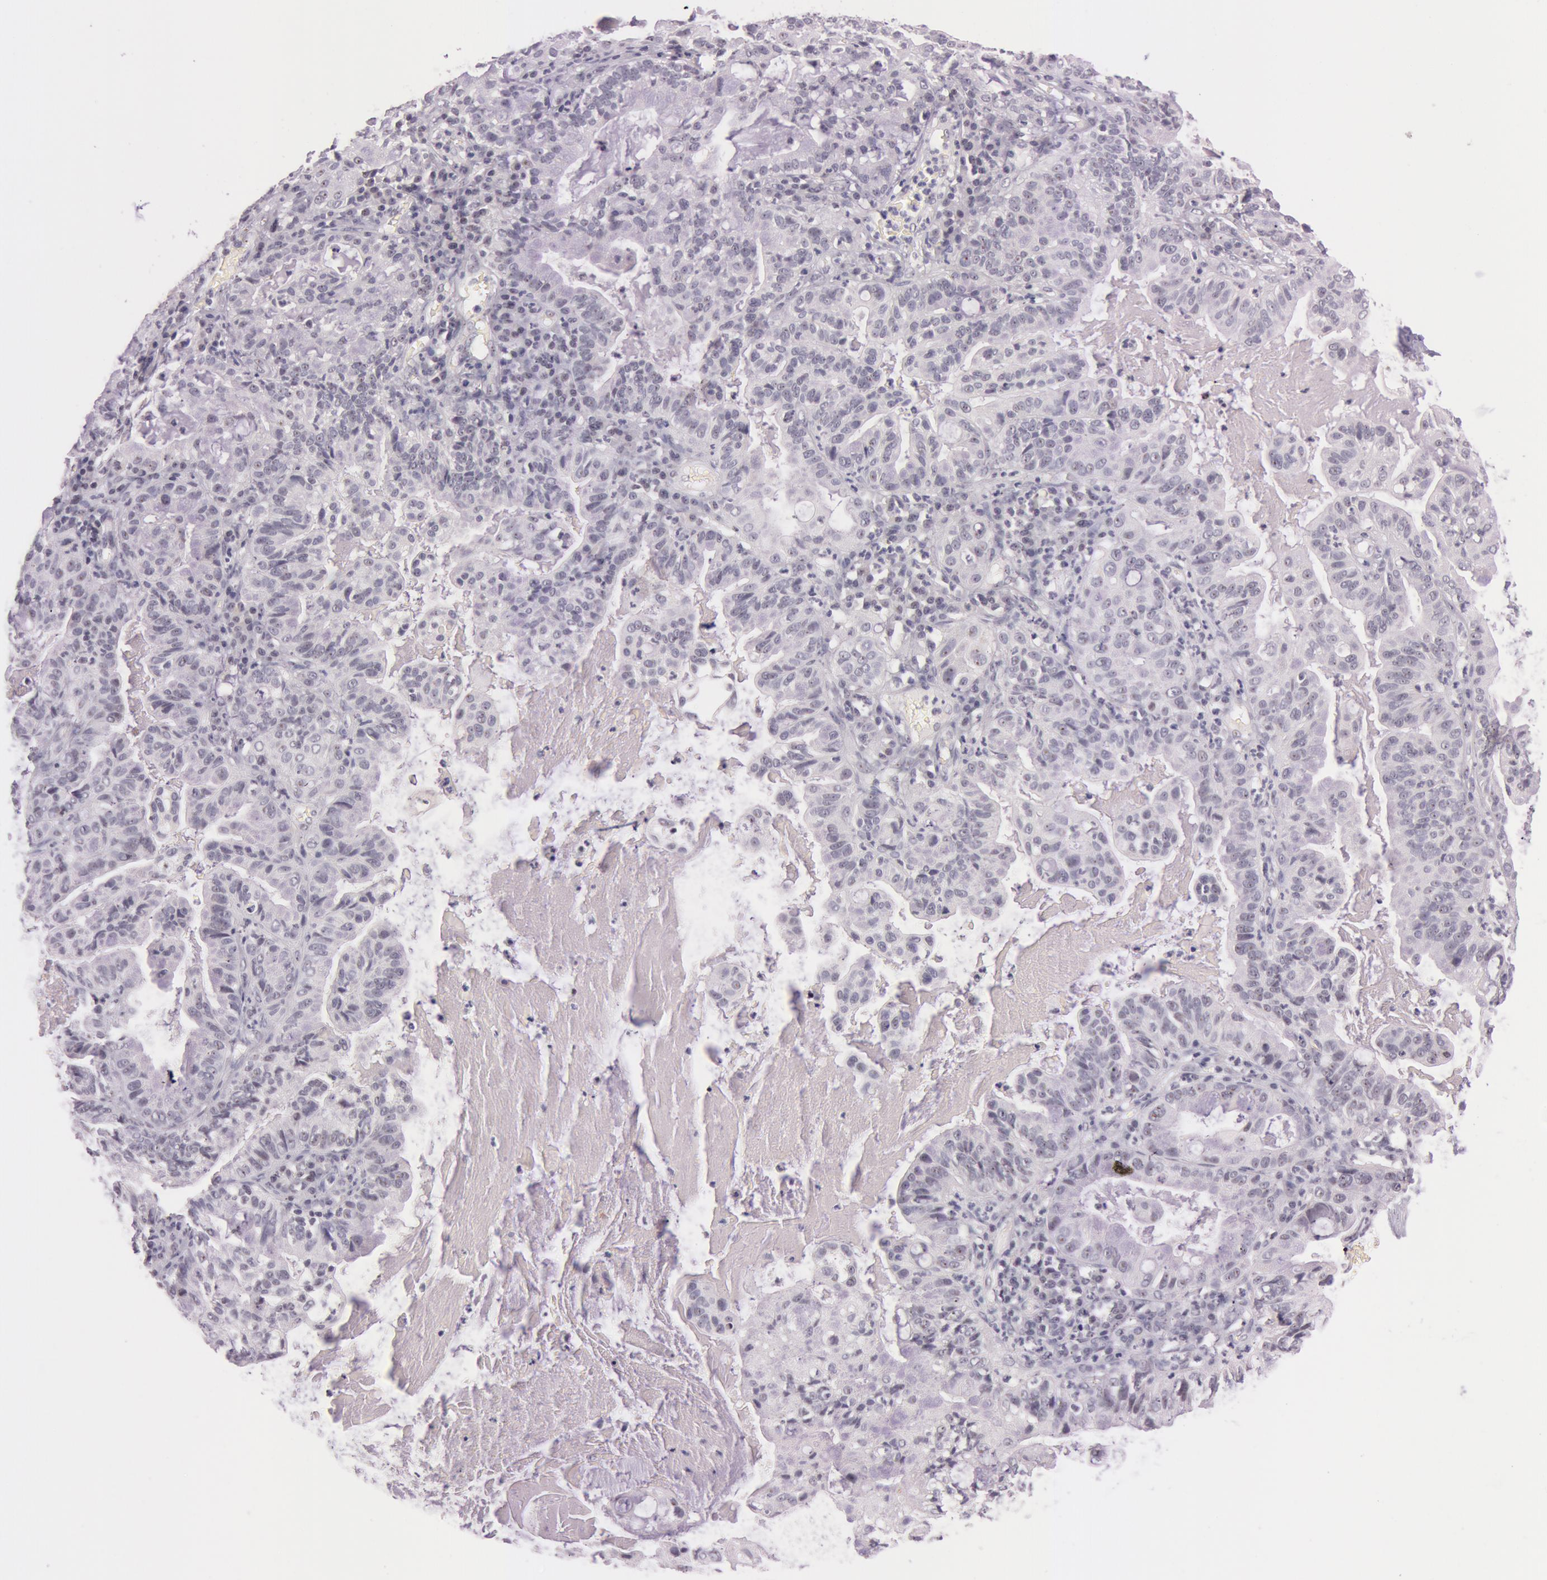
{"staining": {"intensity": "moderate", "quantity": "25%-75%", "location": "nuclear"}, "tissue": "cervical cancer", "cell_type": "Tumor cells", "image_type": "cancer", "snomed": [{"axis": "morphology", "description": "Adenocarcinoma, NOS"}, {"axis": "topography", "description": "Cervix"}], "caption": "Protein analysis of cervical adenocarcinoma tissue shows moderate nuclear staining in about 25%-75% of tumor cells.", "gene": "FBL", "patient": {"sex": "female", "age": 41}}